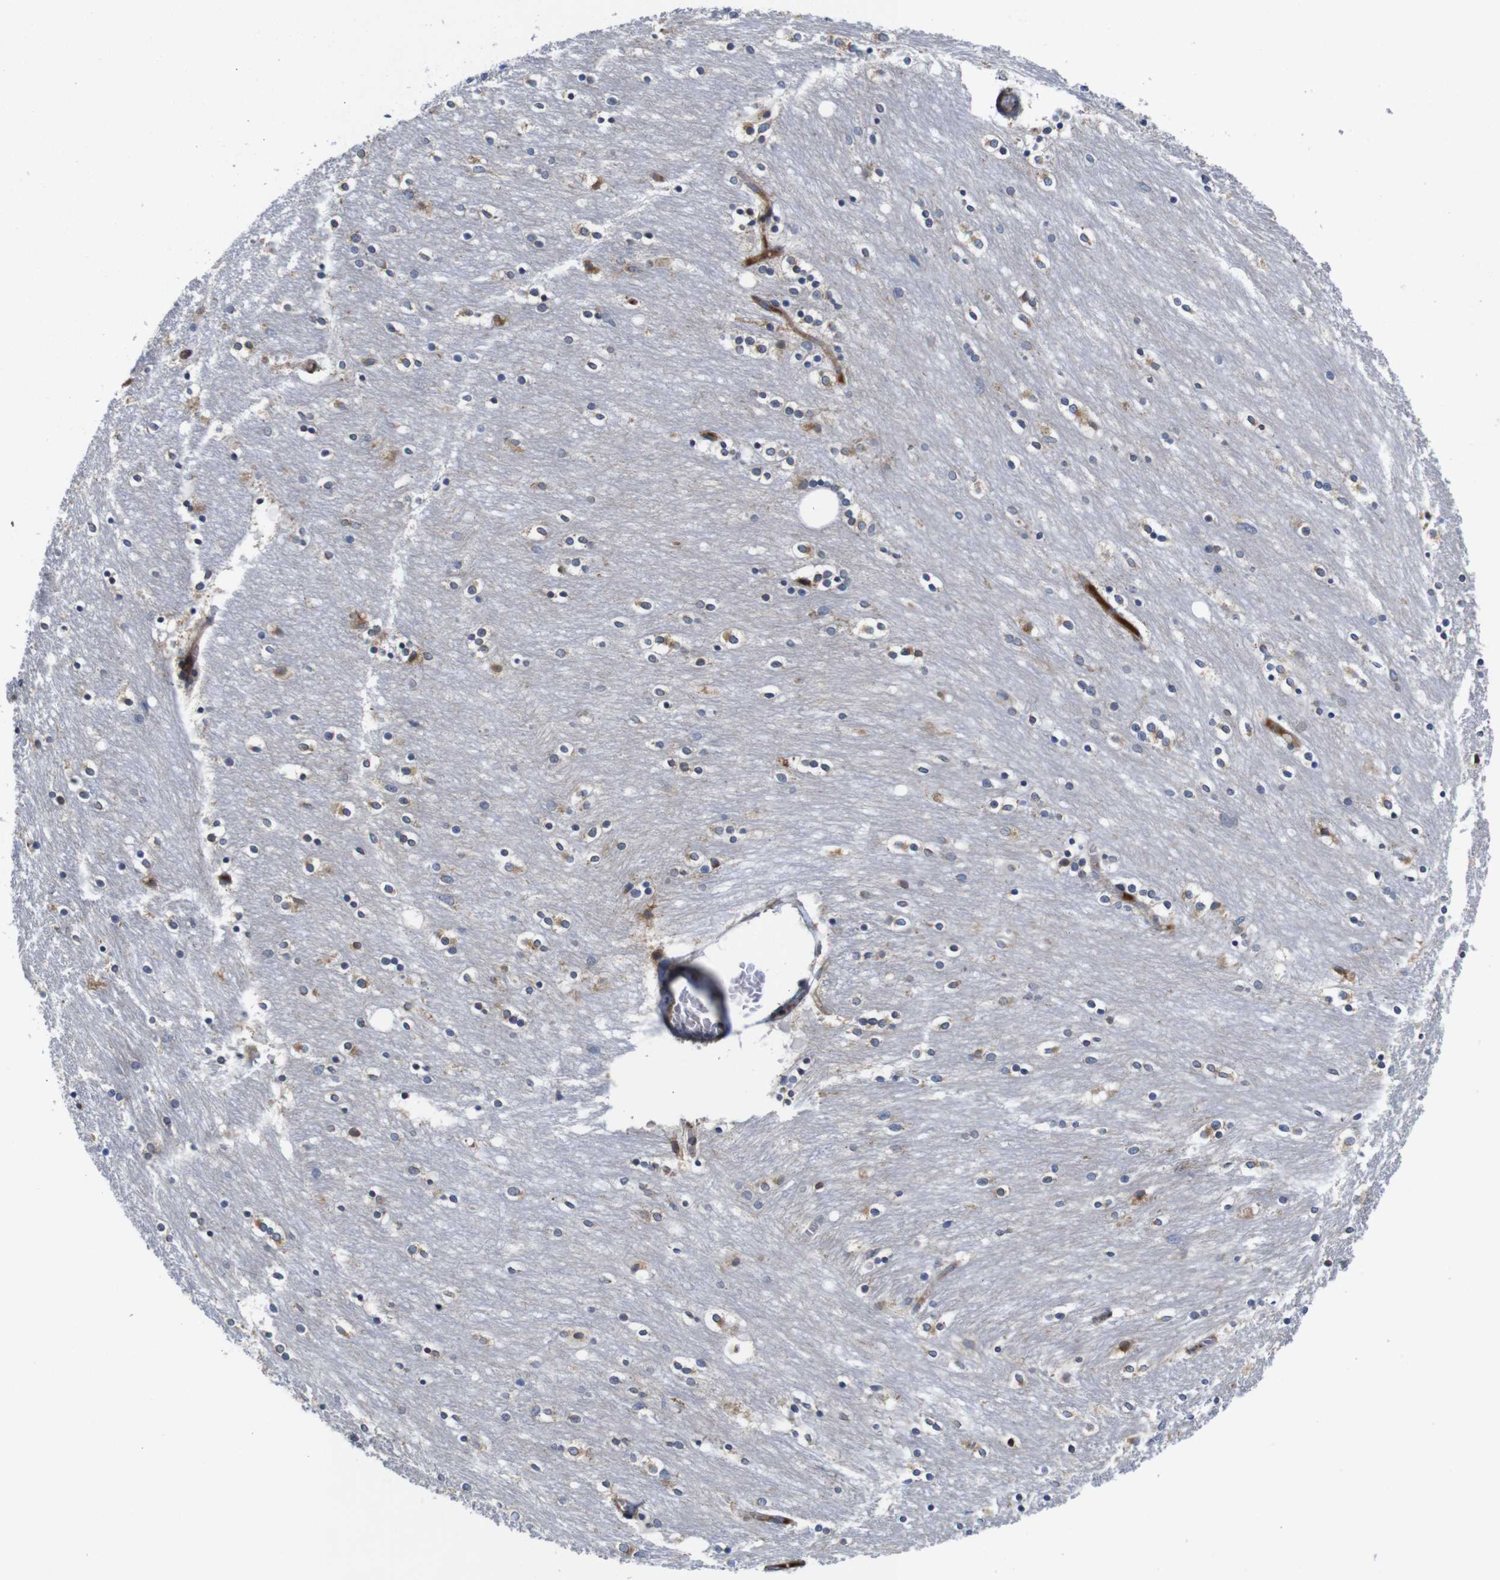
{"staining": {"intensity": "moderate", "quantity": "<25%", "location": "cytoplasmic/membranous"}, "tissue": "caudate", "cell_type": "Glial cells", "image_type": "normal", "snomed": [{"axis": "morphology", "description": "Normal tissue, NOS"}, {"axis": "topography", "description": "Lateral ventricle wall"}], "caption": "Protein expression analysis of unremarkable caudate demonstrates moderate cytoplasmic/membranous staining in approximately <25% of glial cells.", "gene": "CLCC1", "patient": {"sex": "female", "age": 54}}